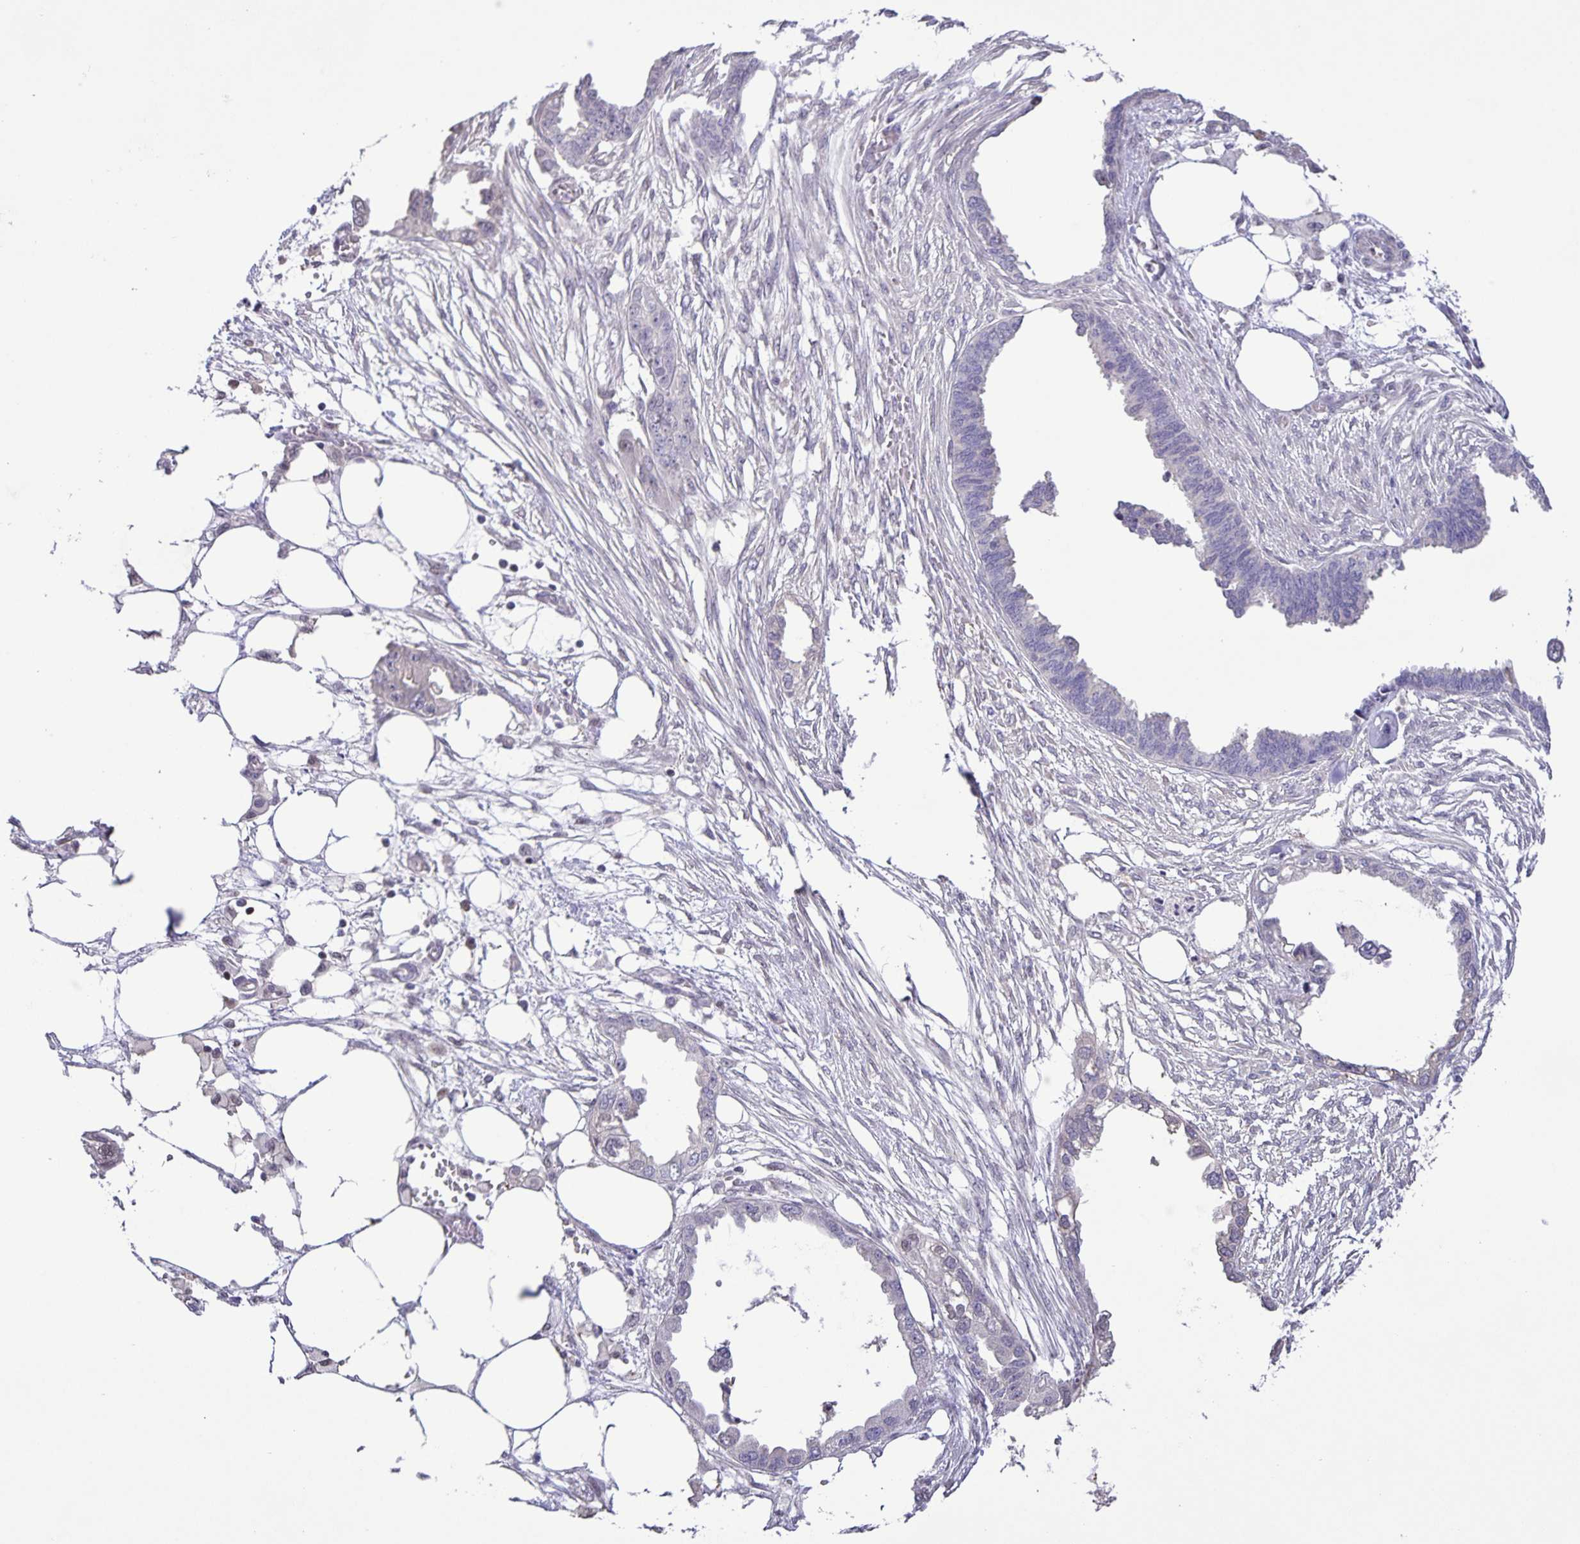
{"staining": {"intensity": "negative", "quantity": "none", "location": "none"}, "tissue": "endometrial cancer", "cell_type": "Tumor cells", "image_type": "cancer", "snomed": [{"axis": "morphology", "description": "Adenocarcinoma, NOS"}, {"axis": "morphology", "description": "Adenocarcinoma, metastatic, NOS"}, {"axis": "topography", "description": "Adipose tissue"}, {"axis": "topography", "description": "Endometrium"}], "caption": "High magnification brightfield microscopy of endometrial cancer stained with DAB (3,3'-diaminobenzidine) (brown) and counterstained with hematoxylin (blue): tumor cells show no significant expression.", "gene": "ONECUT2", "patient": {"sex": "female", "age": 67}}